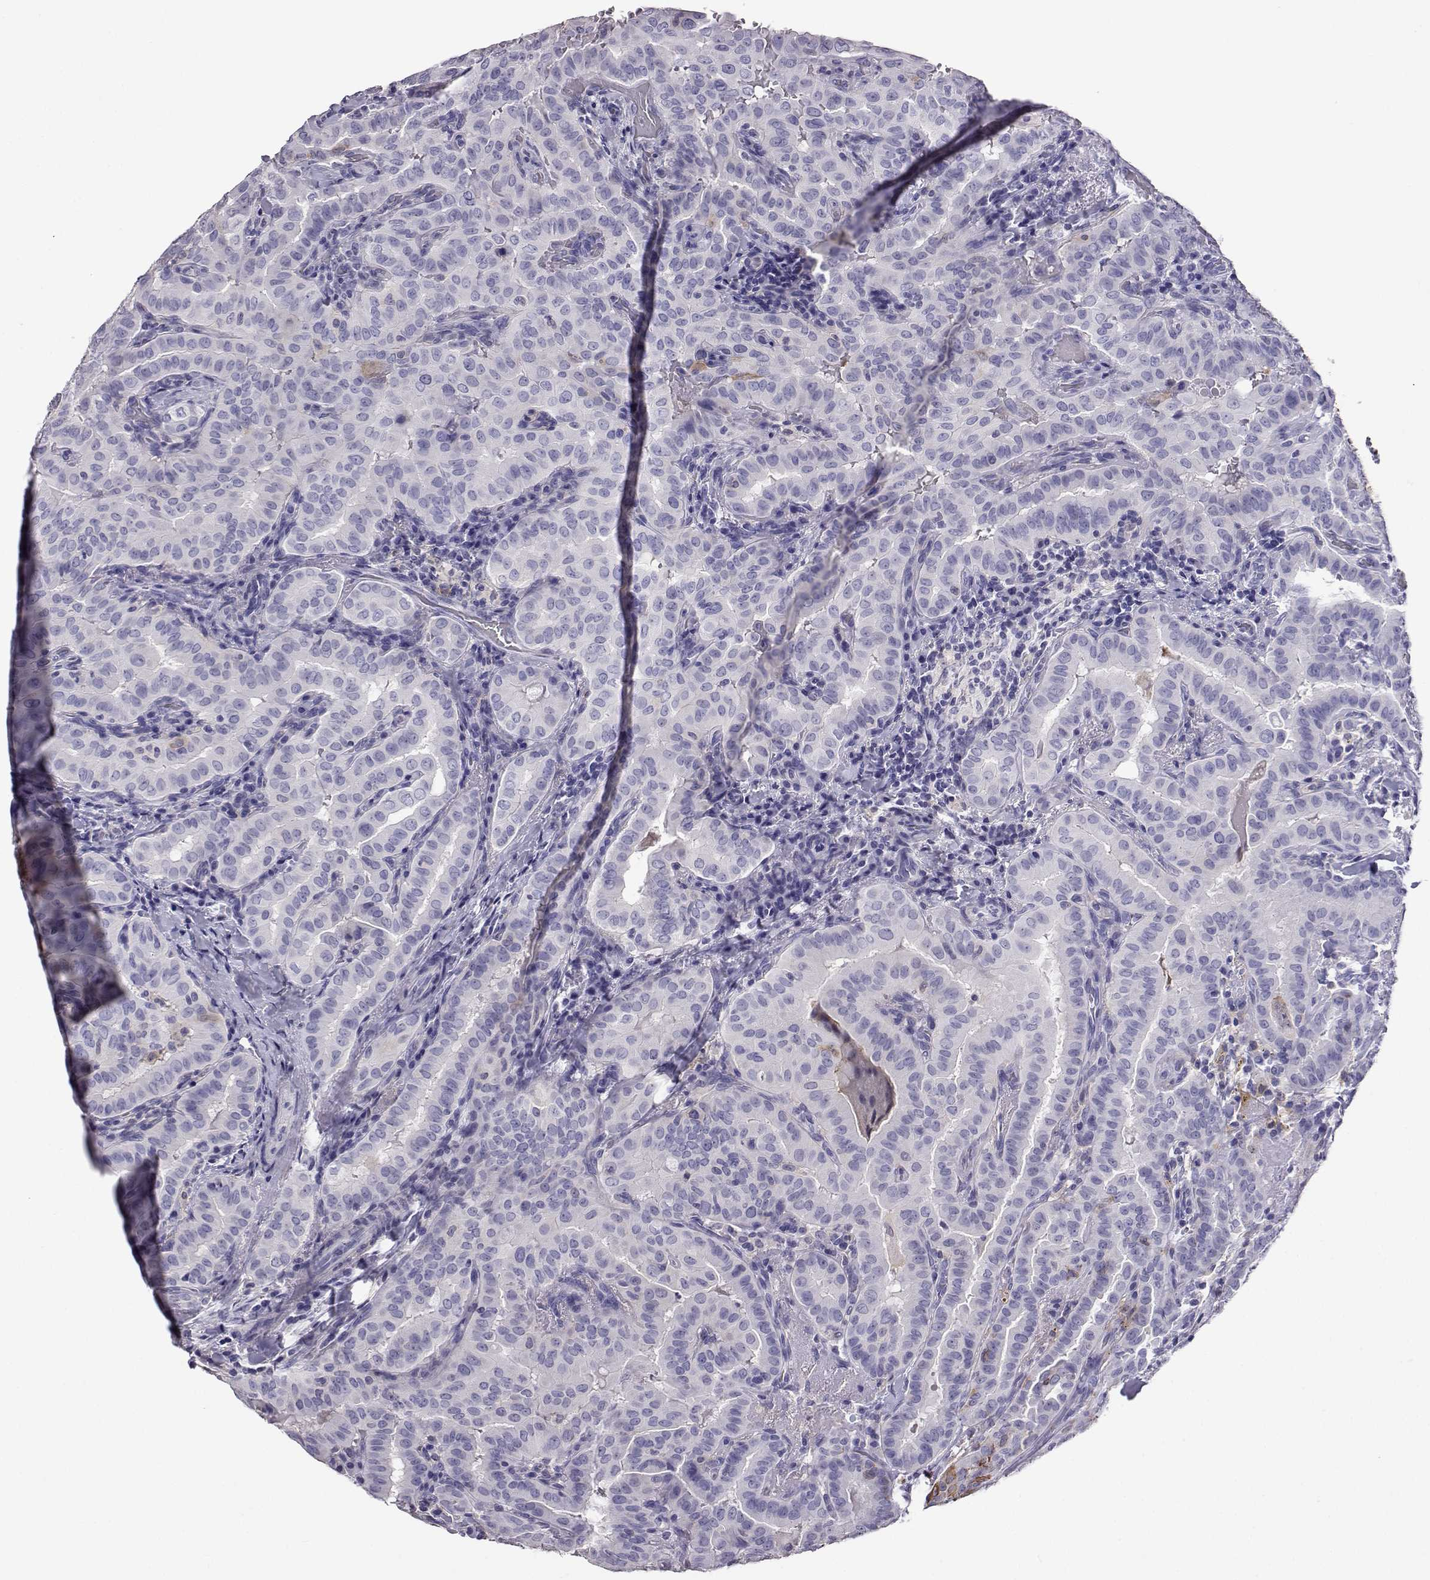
{"staining": {"intensity": "negative", "quantity": "none", "location": "none"}, "tissue": "thyroid cancer", "cell_type": "Tumor cells", "image_type": "cancer", "snomed": [{"axis": "morphology", "description": "Papillary adenocarcinoma, NOS"}, {"axis": "morphology", "description": "Papillary adenoma metastatic"}, {"axis": "topography", "description": "Thyroid gland"}], "caption": "High power microscopy histopathology image of an immunohistochemistry (IHC) micrograph of thyroid cancer, revealing no significant expression in tumor cells. The staining is performed using DAB (3,3'-diaminobenzidine) brown chromogen with nuclei counter-stained in using hematoxylin.", "gene": "AKR1B1", "patient": {"sex": "female", "age": 50}}